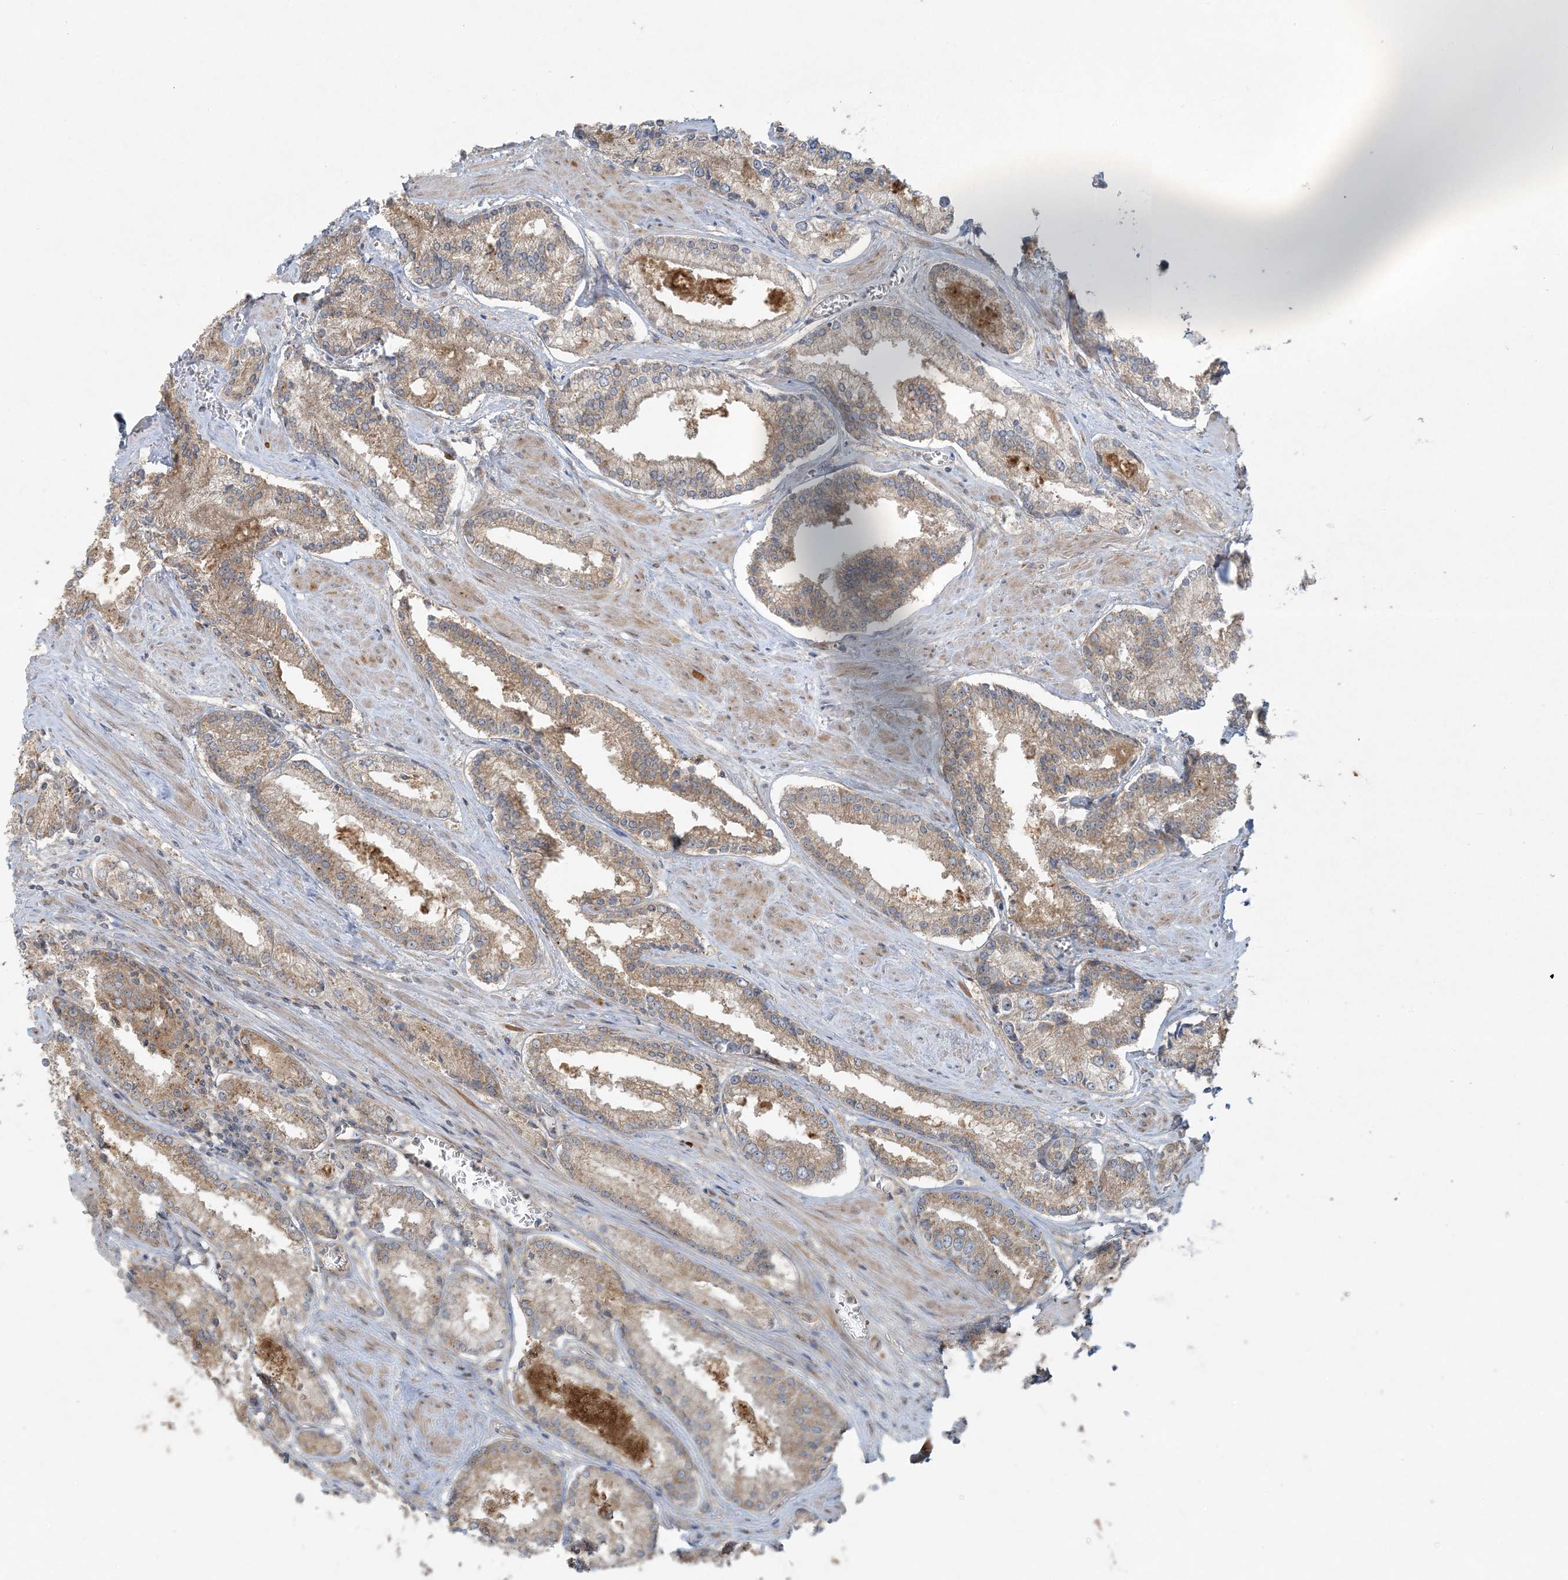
{"staining": {"intensity": "moderate", "quantity": ">75%", "location": "cytoplasmic/membranous"}, "tissue": "prostate cancer", "cell_type": "Tumor cells", "image_type": "cancer", "snomed": [{"axis": "morphology", "description": "Adenocarcinoma, Low grade"}, {"axis": "topography", "description": "Prostate"}], "caption": "A photomicrograph of human prostate cancer stained for a protein displays moderate cytoplasmic/membranous brown staining in tumor cells.", "gene": "ZNF263", "patient": {"sex": "male", "age": 54}}